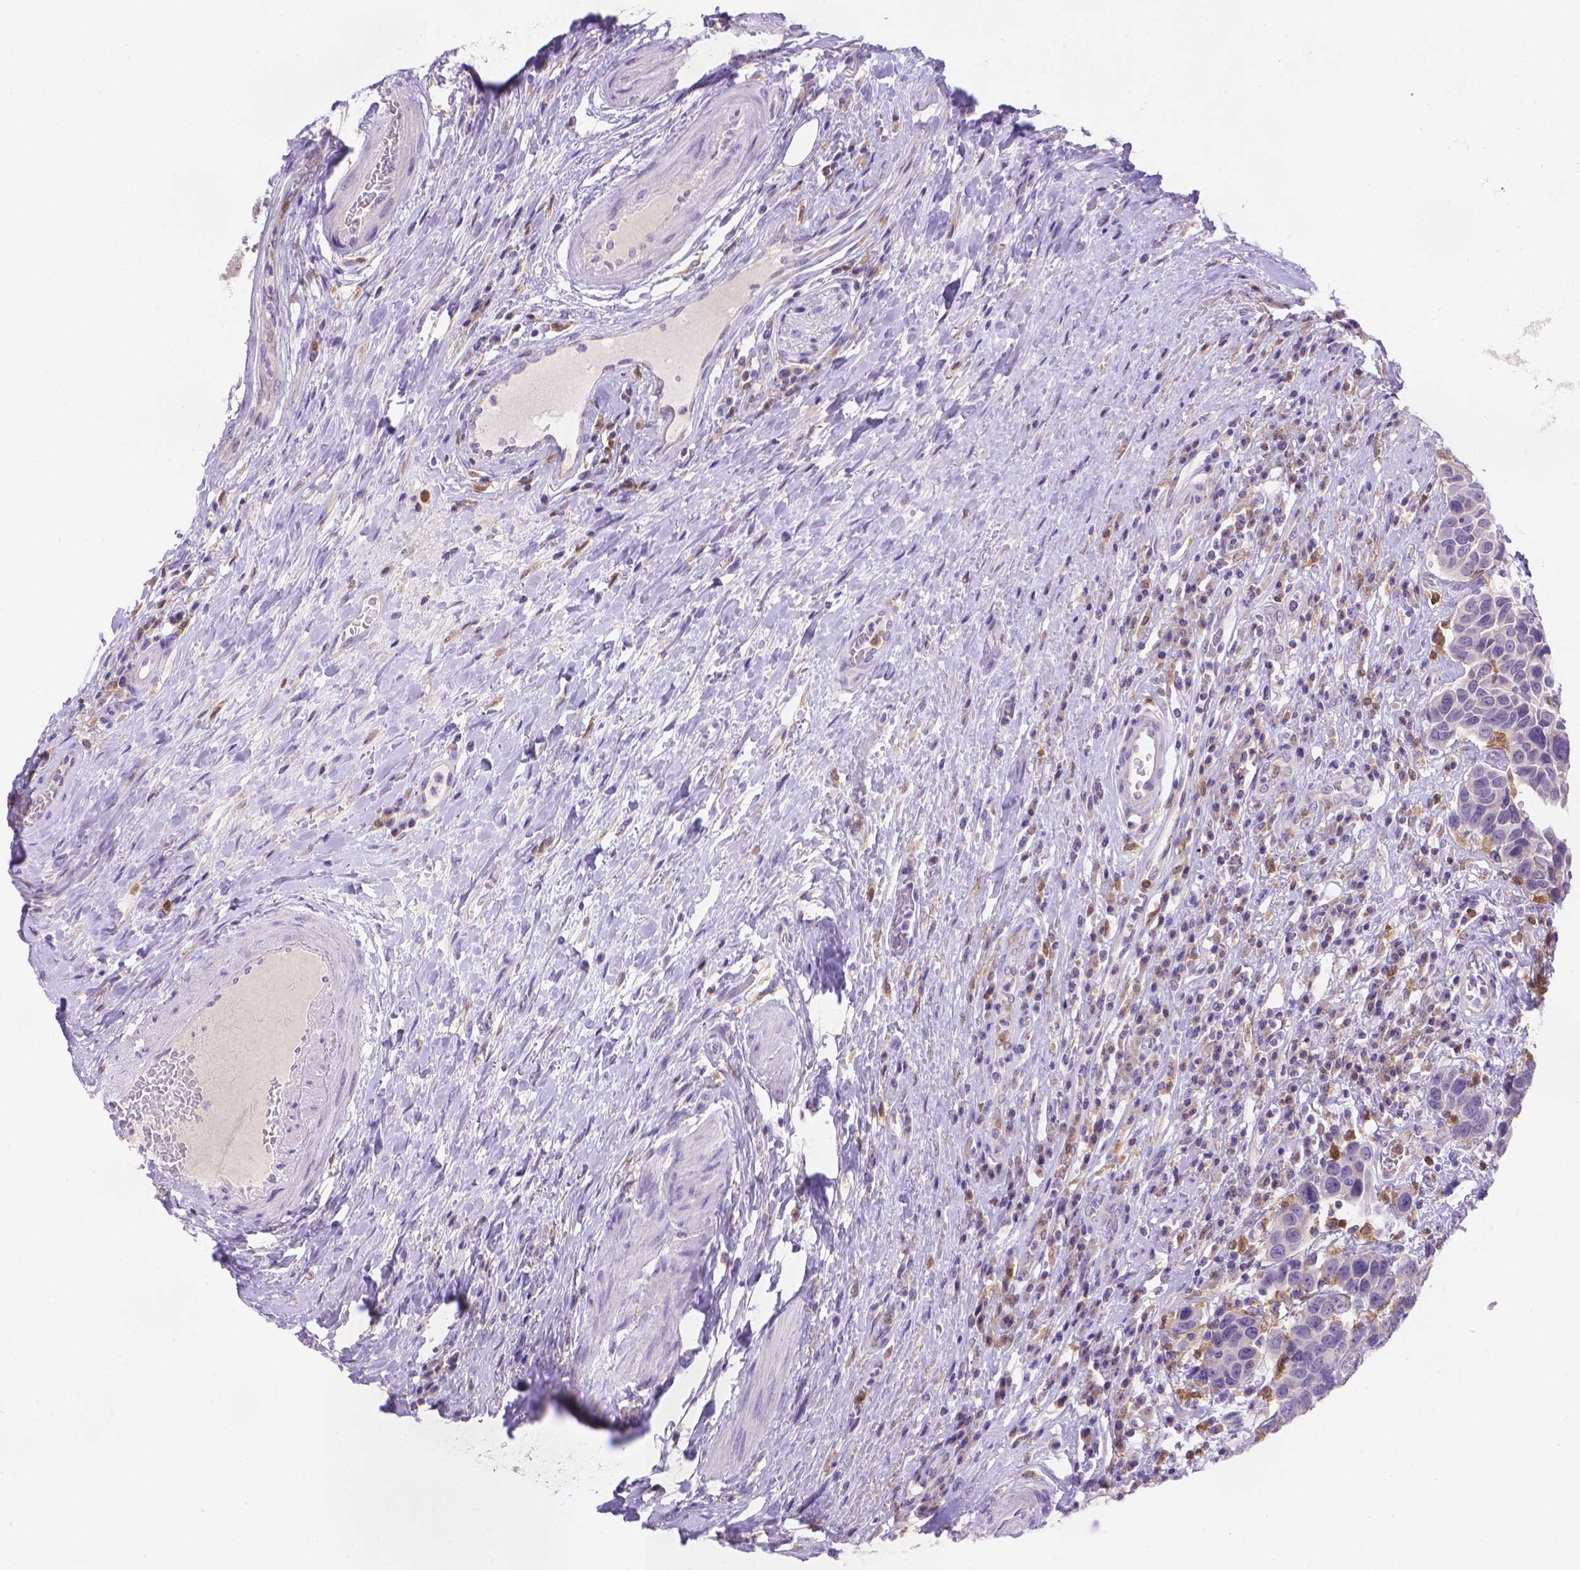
{"staining": {"intensity": "negative", "quantity": "none", "location": "none"}, "tissue": "urothelial cancer", "cell_type": "Tumor cells", "image_type": "cancer", "snomed": [{"axis": "morphology", "description": "Urothelial carcinoma, High grade"}, {"axis": "topography", "description": "Urinary bladder"}], "caption": "Immunohistochemical staining of human high-grade urothelial carcinoma shows no significant positivity in tumor cells.", "gene": "FGD2", "patient": {"sex": "female", "age": 70}}